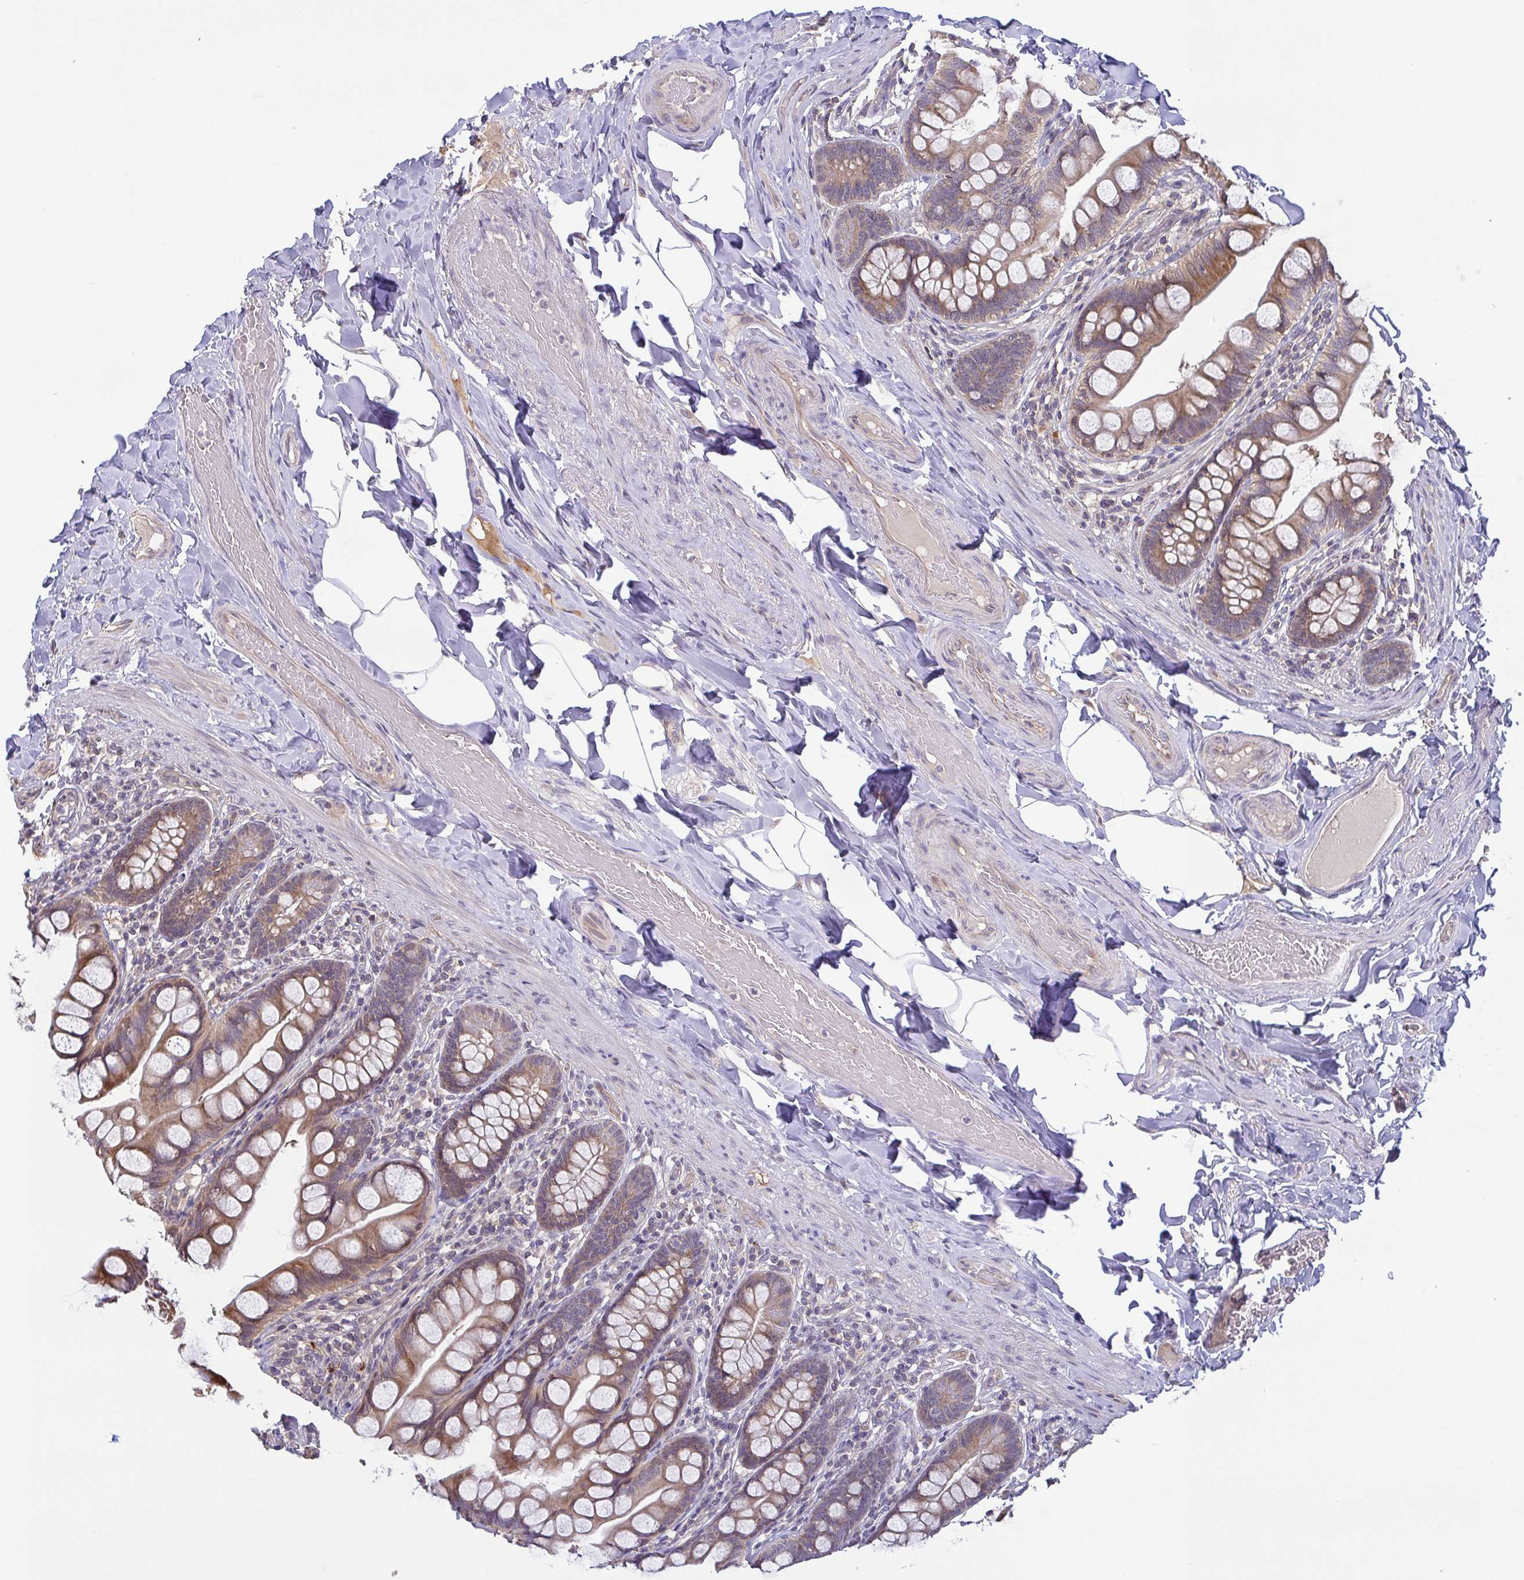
{"staining": {"intensity": "strong", "quantity": "25%-75%", "location": "cytoplasmic/membranous"}, "tissue": "small intestine", "cell_type": "Glandular cells", "image_type": "normal", "snomed": [{"axis": "morphology", "description": "Normal tissue, NOS"}, {"axis": "topography", "description": "Small intestine"}], "caption": "The micrograph displays staining of unremarkable small intestine, revealing strong cytoplasmic/membranous protein expression (brown color) within glandular cells.", "gene": "OSBPL7", "patient": {"sex": "male", "age": 70}}